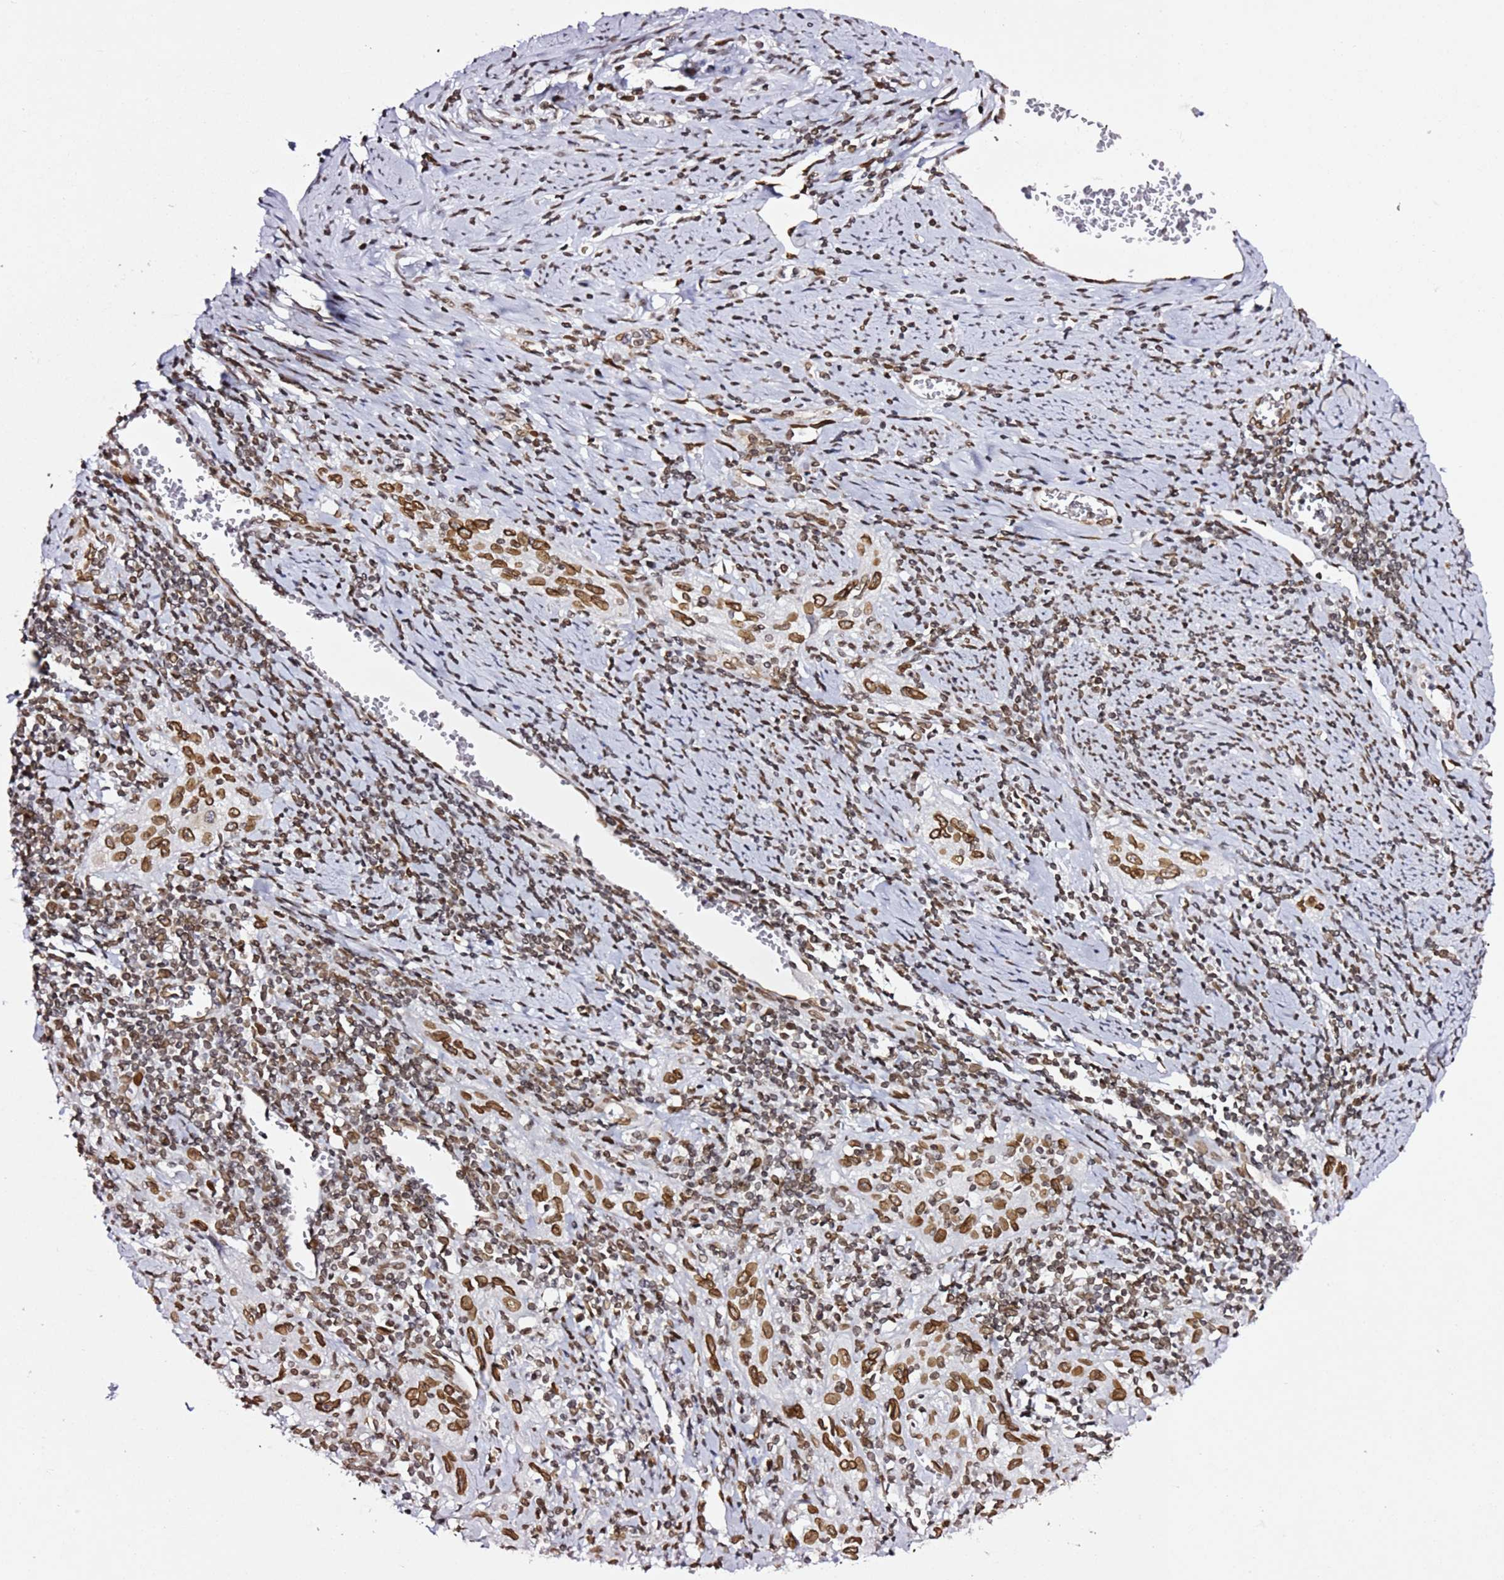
{"staining": {"intensity": "moderate", "quantity": ">75%", "location": "cytoplasmic/membranous,nuclear"}, "tissue": "cervical cancer", "cell_type": "Tumor cells", "image_type": "cancer", "snomed": [{"axis": "morphology", "description": "Squamous cell carcinoma, NOS"}, {"axis": "topography", "description": "Cervix"}], "caption": "Tumor cells demonstrate moderate cytoplasmic/membranous and nuclear expression in approximately >75% of cells in cervical cancer (squamous cell carcinoma).", "gene": "POU6F1", "patient": {"sex": "female", "age": 57}}